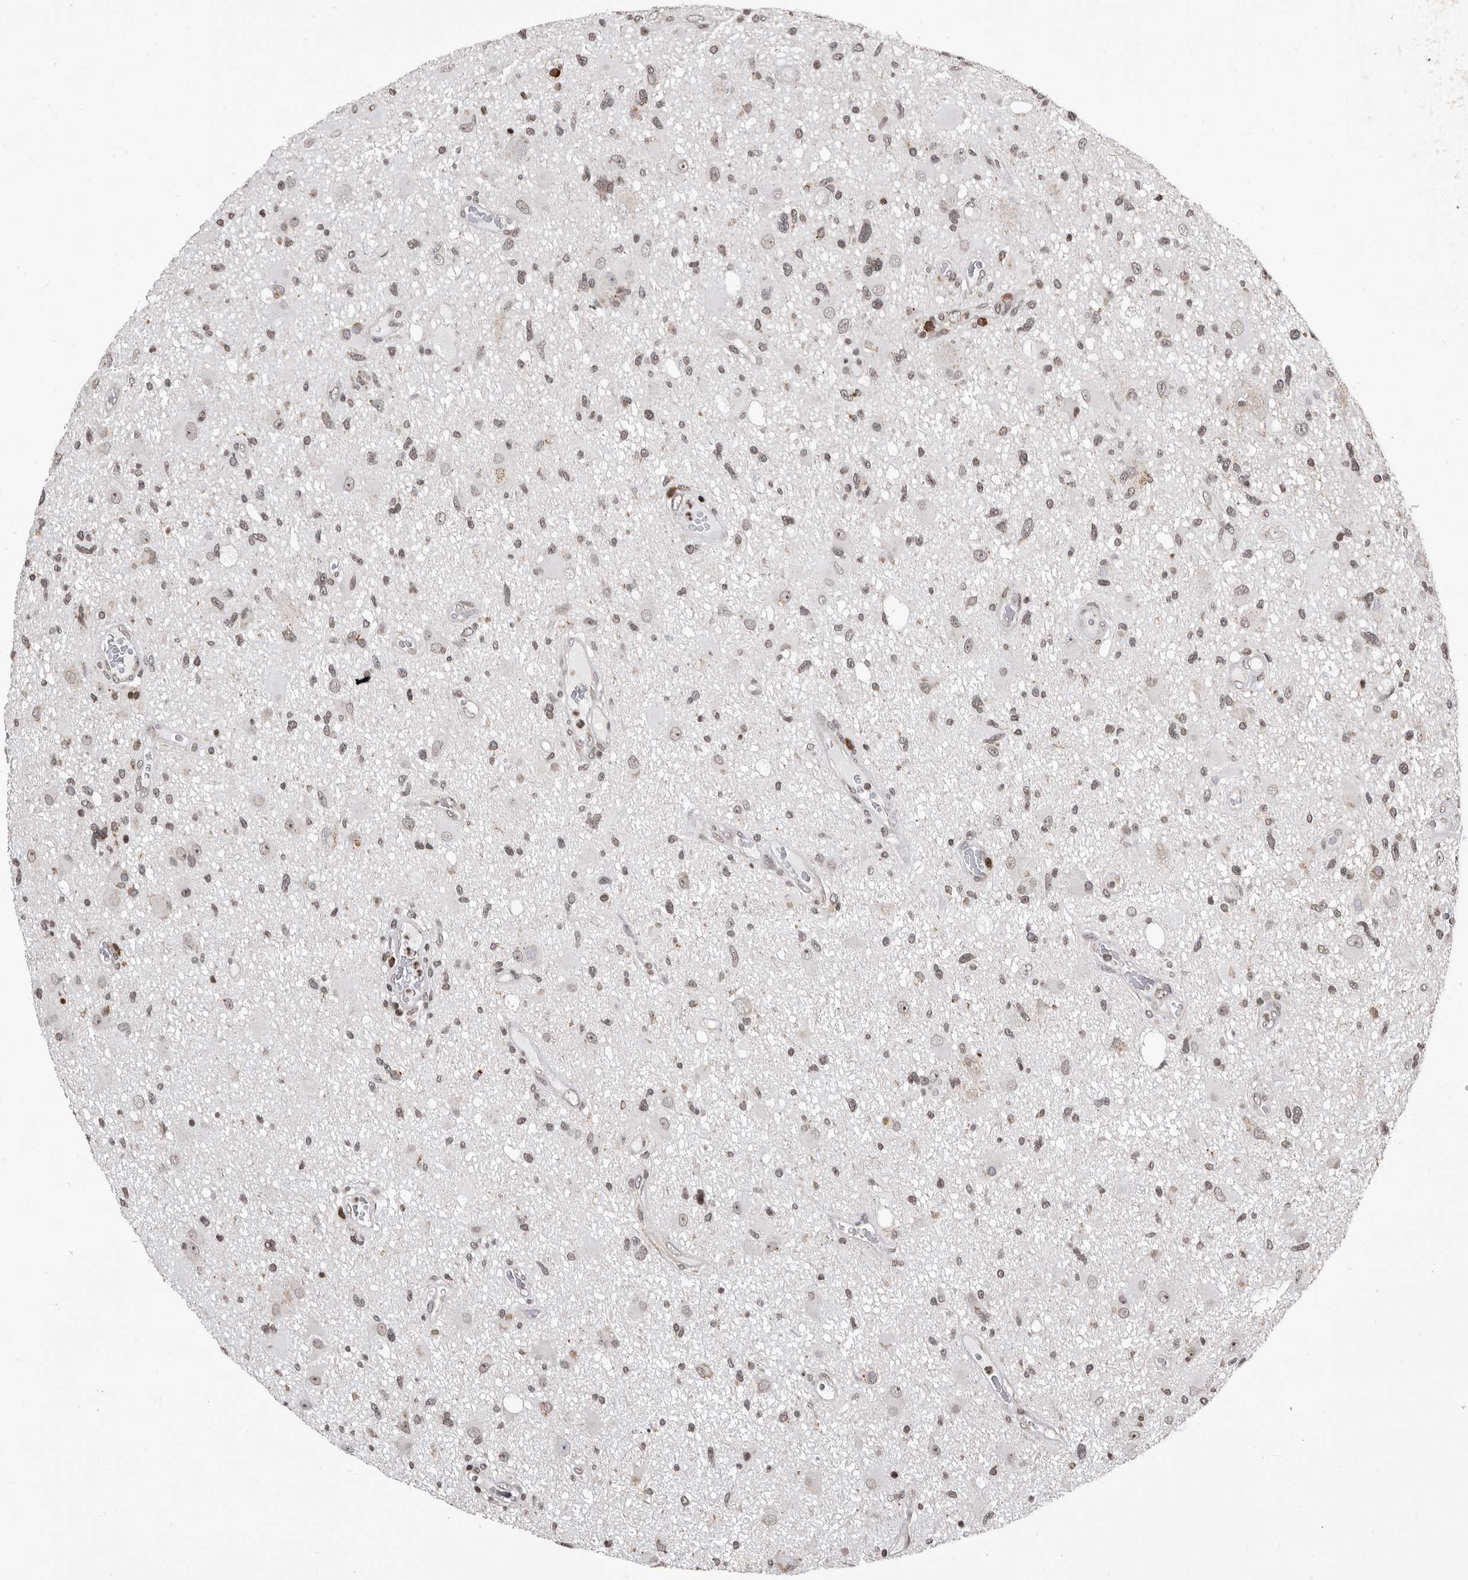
{"staining": {"intensity": "weak", "quantity": "<25%", "location": "nuclear"}, "tissue": "glioma", "cell_type": "Tumor cells", "image_type": "cancer", "snomed": [{"axis": "morphology", "description": "Glioma, malignant, High grade"}, {"axis": "topography", "description": "Brain"}], "caption": "Protein analysis of glioma exhibits no significant staining in tumor cells.", "gene": "THUMPD1", "patient": {"sex": "male", "age": 33}}